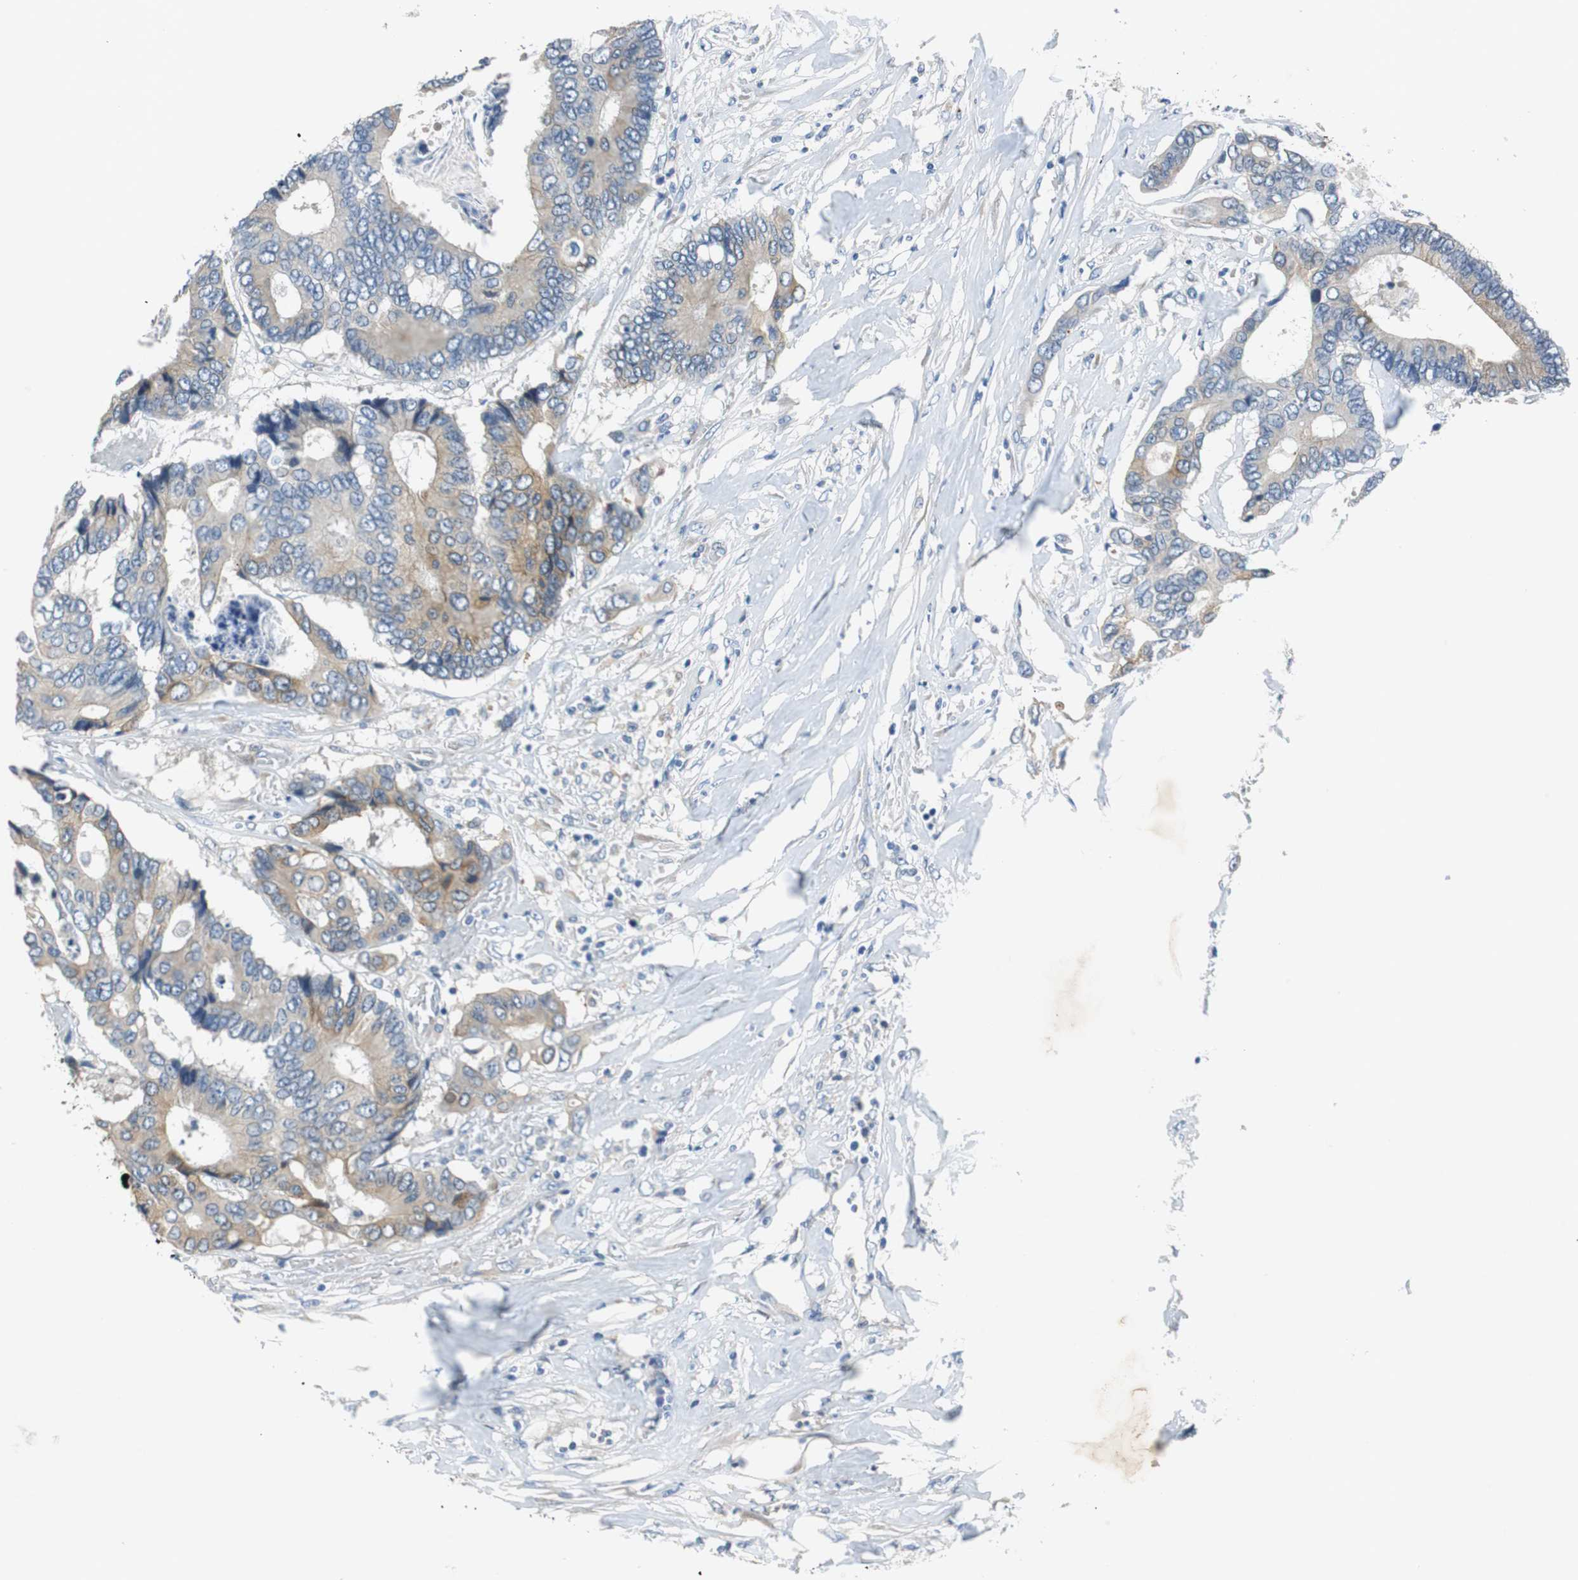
{"staining": {"intensity": "weak", "quantity": ">75%", "location": "cytoplasmic/membranous"}, "tissue": "colorectal cancer", "cell_type": "Tumor cells", "image_type": "cancer", "snomed": [{"axis": "morphology", "description": "Adenocarcinoma, NOS"}, {"axis": "topography", "description": "Rectum"}], "caption": "Colorectal adenocarcinoma was stained to show a protein in brown. There is low levels of weak cytoplasmic/membranous expression in approximately >75% of tumor cells.", "gene": "FADS2", "patient": {"sex": "male", "age": 55}}